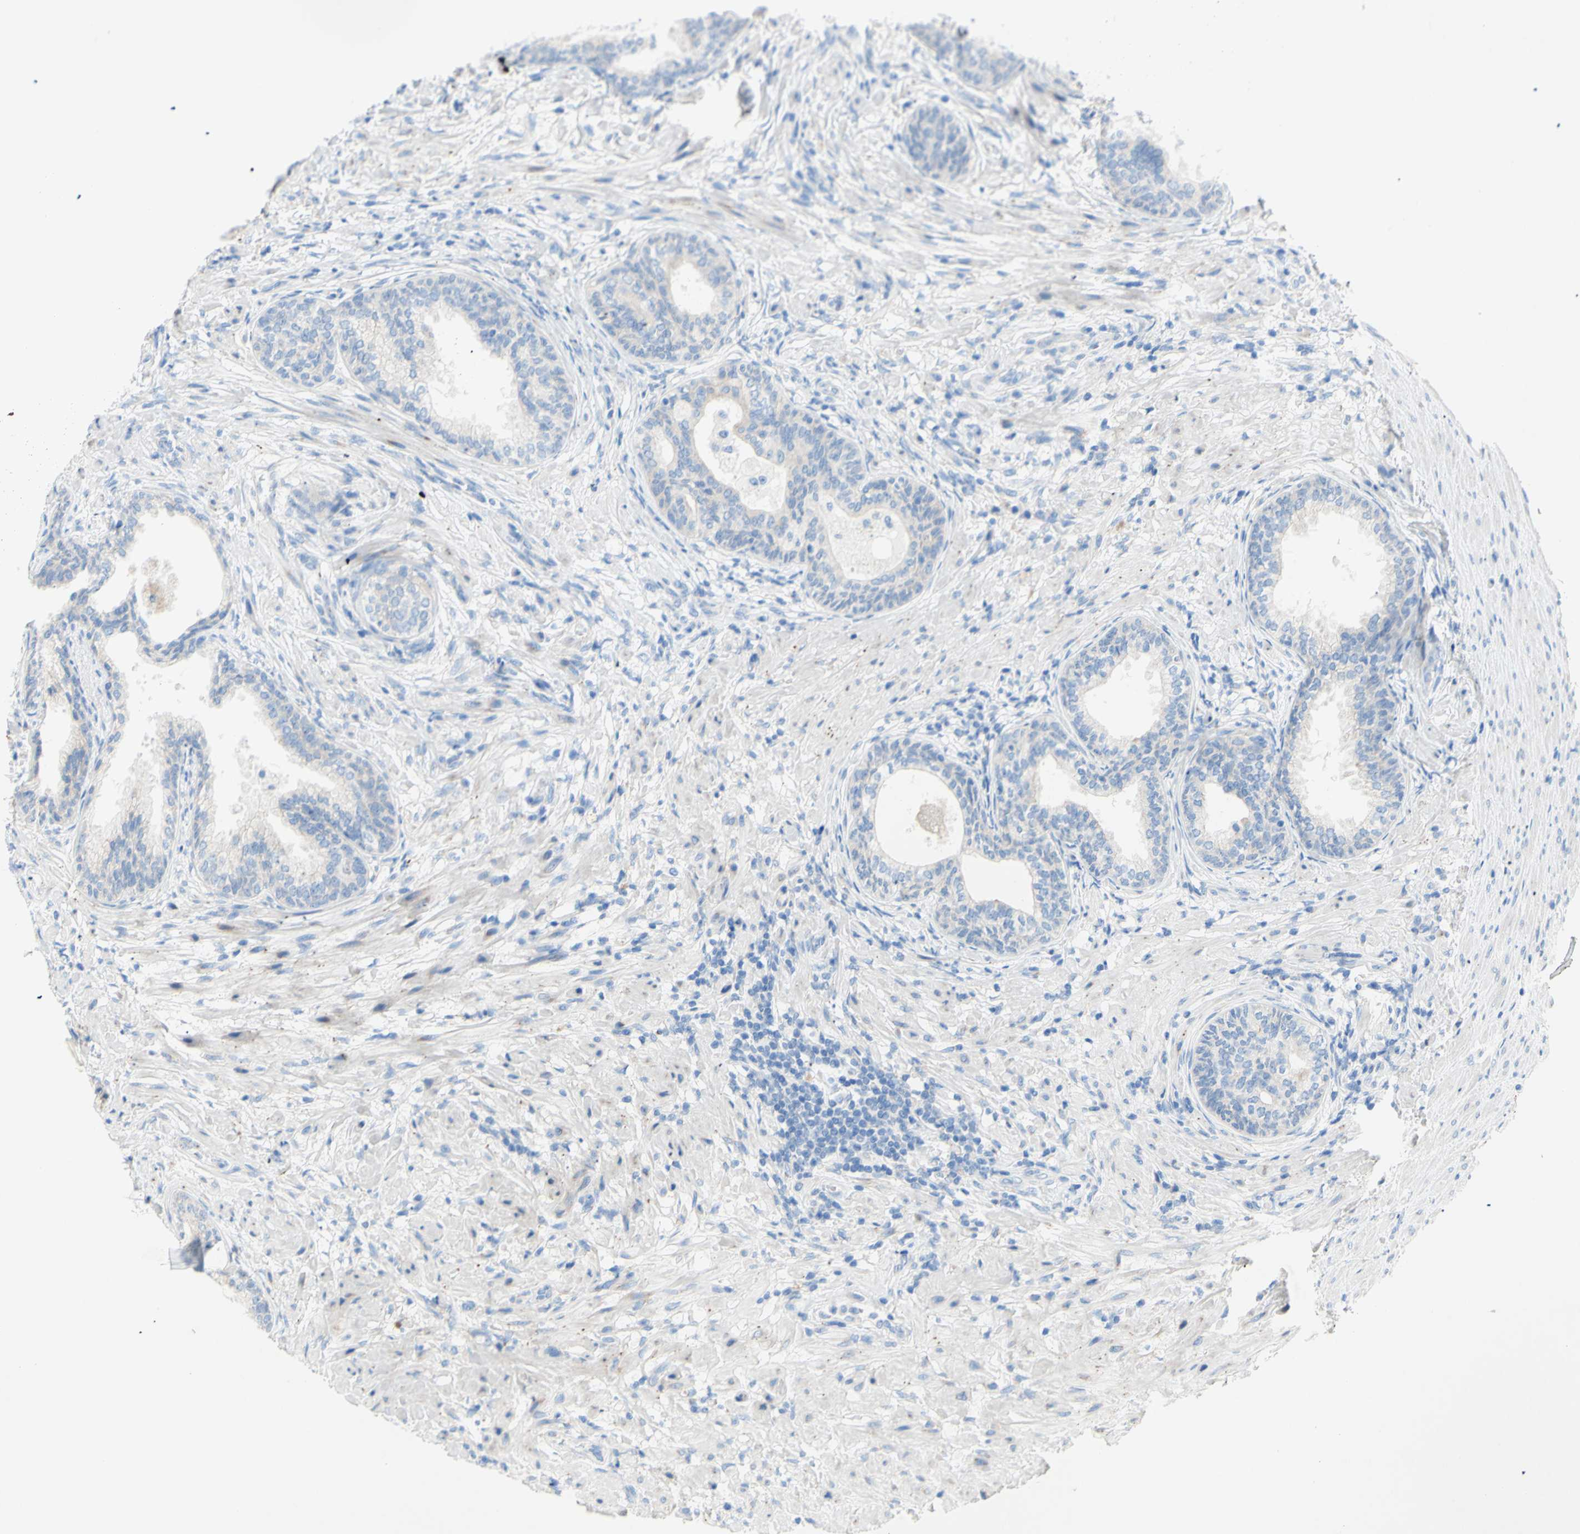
{"staining": {"intensity": "negative", "quantity": "none", "location": "none"}, "tissue": "prostate", "cell_type": "Glandular cells", "image_type": "normal", "snomed": [{"axis": "morphology", "description": "Normal tissue, NOS"}, {"axis": "topography", "description": "Prostate"}], "caption": "IHC of unremarkable prostate displays no expression in glandular cells. (Brightfield microscopy of DAB immunohistochemistry at high magnification).", "gene": "TMIGD2", "patient": {"sex": "male", "age": 76}}